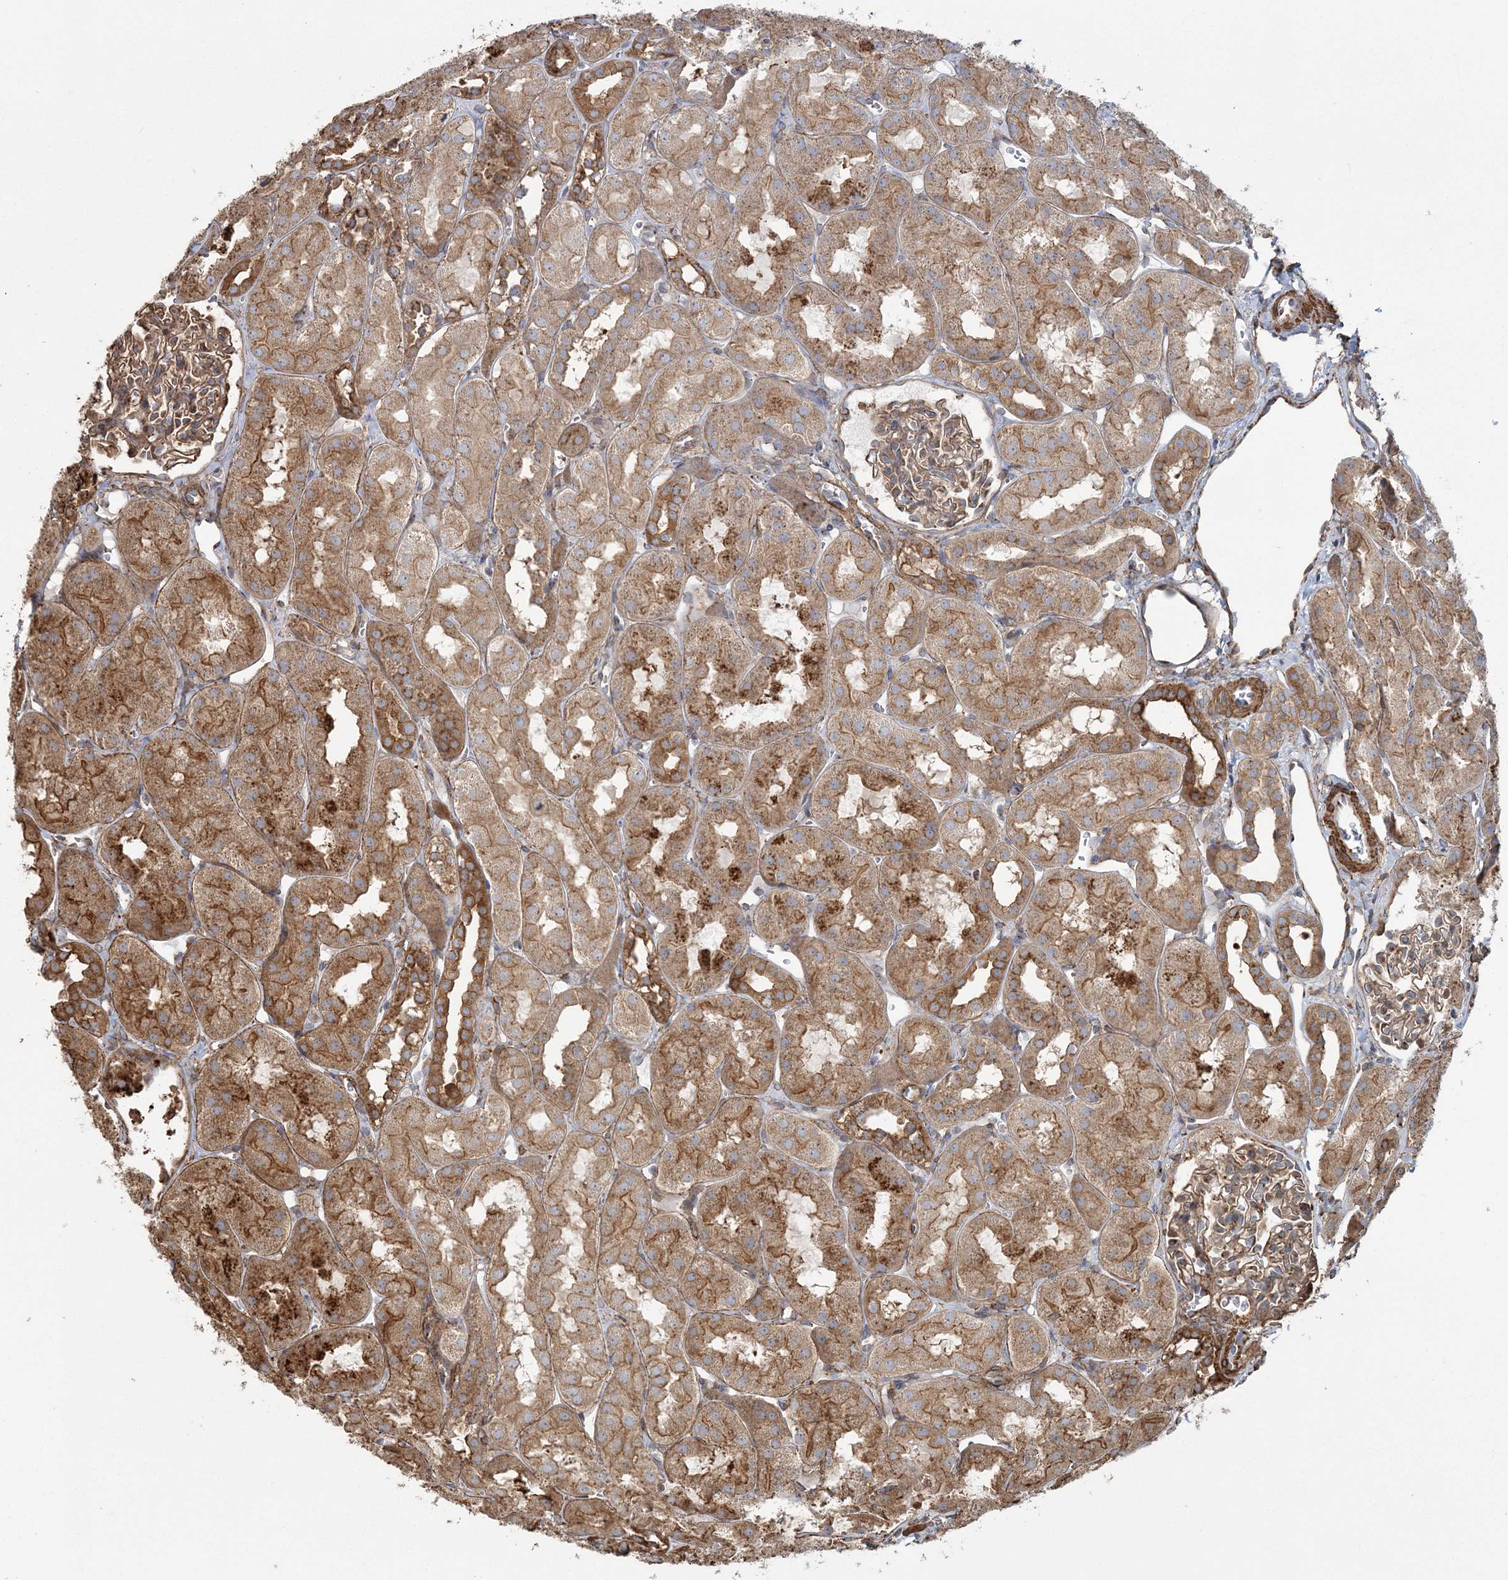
{"staining": {"intensity": "moderate", "quantity": ">75%", "location": "cytoplasmic/membranous"}, "tissue": "kidney", "cell_type": "Cells in glomeruli", "image_type": "normal", "snomed": [{"axis": "morphology", "description": "Normal tissue, NOS"}, {"axis": "topography", "description": "Kidney"}, {"axis": "topography", "description": "Urinary bladder"}], "caption": "Immunohistochemistry (DAB) staining of unremarkable human kidney reveals moderate cytoplasmic/membranous protein staining in about >75% of cells in glomeruli. Immunohistochemistry stains the protein of interest in brown and the nuclei are stained blue.", "gene": "TRAF3IP2", "patient": {"sex": "male", "age": 16}}